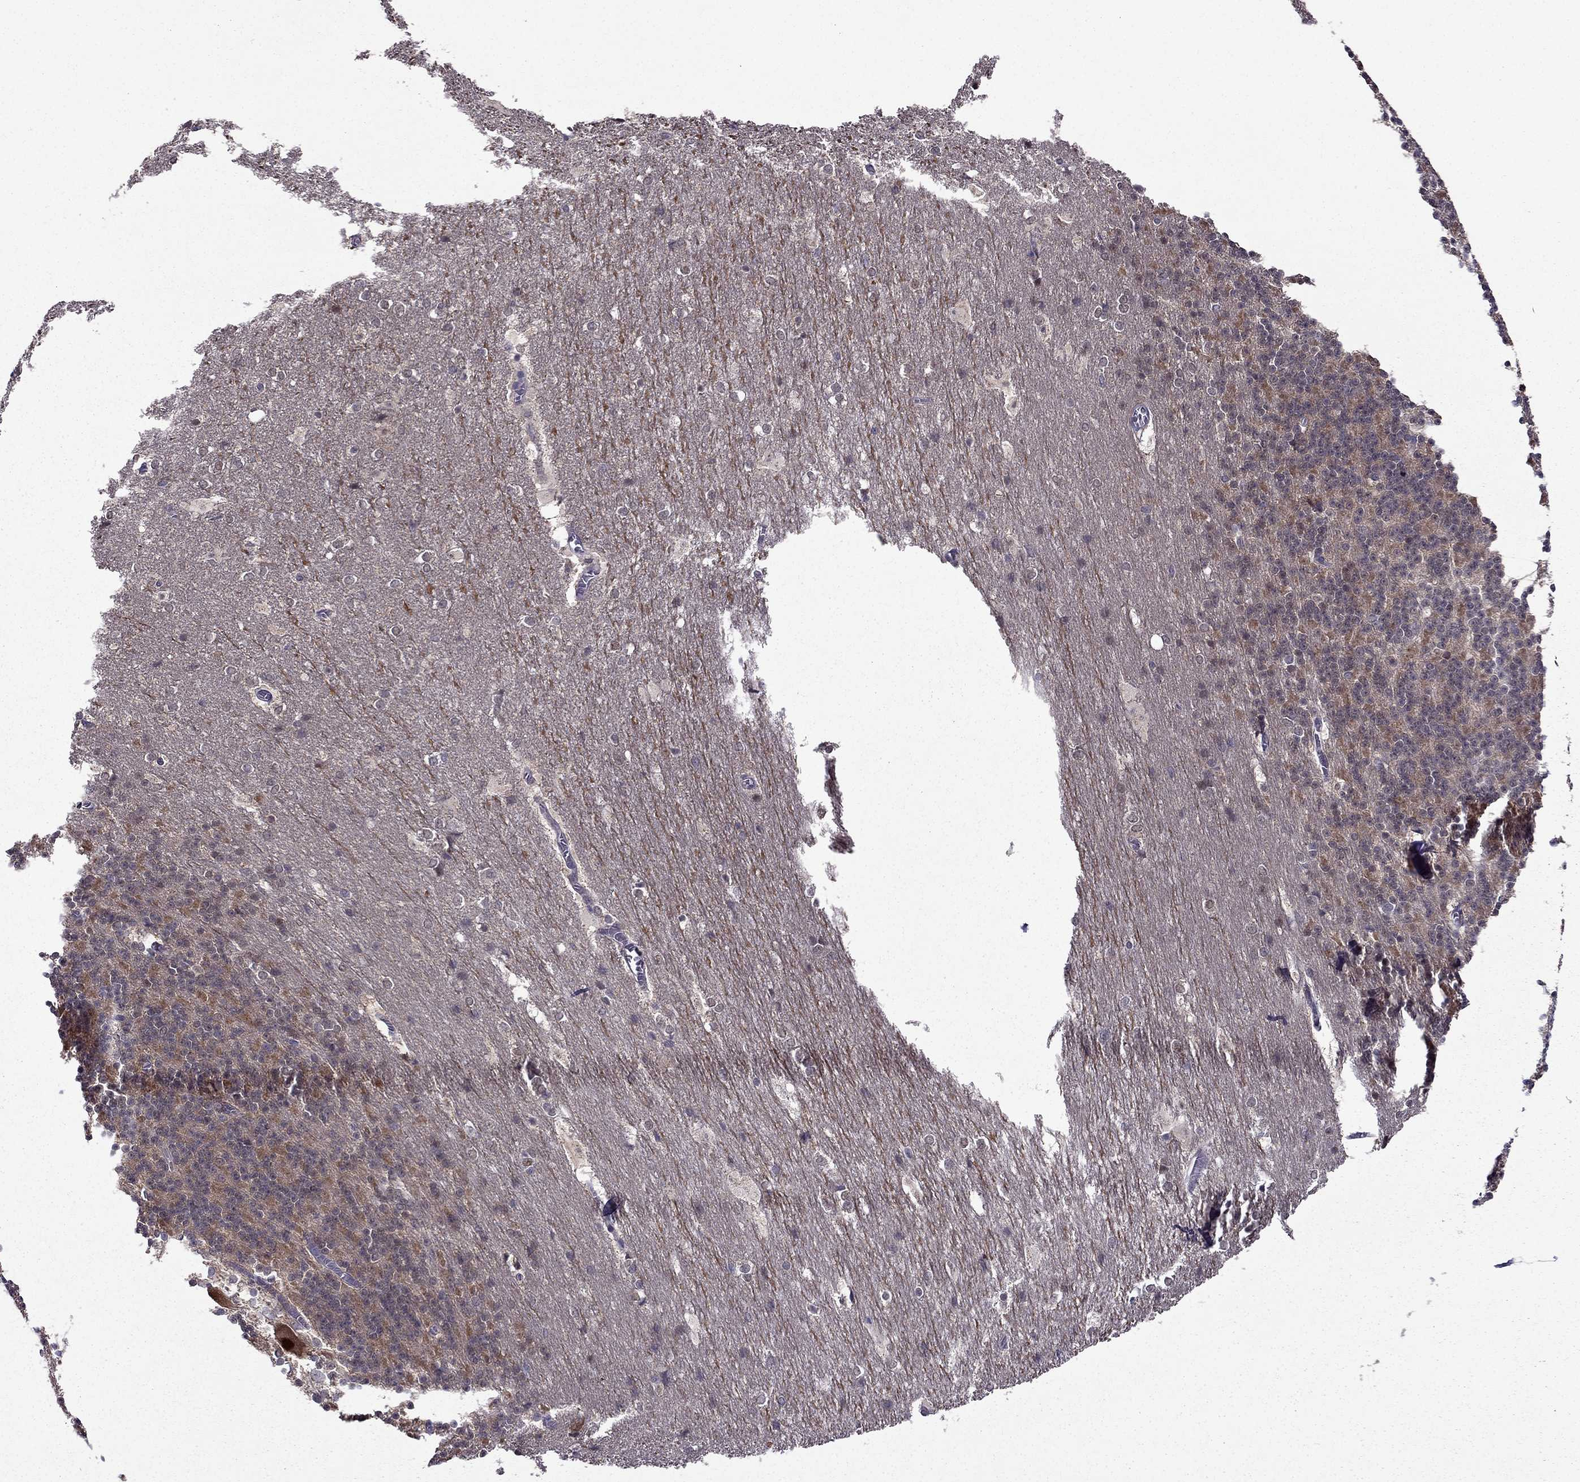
{"staining": {"intensity": "weak", "quantity": "<25%", "location": "cytoplasmic/membranous,nuclear"}, "tissue": "cerebellum", "cell_type": "Cells in granular layer", "image_type": "normal", "snomed": [{"axis": "morphology", "description": "Normal tissue, NOS"}, {"axis": "topography", "description": "Cerebellum"}], "caption": "This is a image of immunohistochemistry (IHC) staining of unremarkable cerebellum, which shows no staining in cells in granular layer. The staining is performed using DAB brown chromogen with nuclei counter-stained in using hematoxylin.", "gene": "CDK5", "patient": {"sex": "female", "age": 19}}